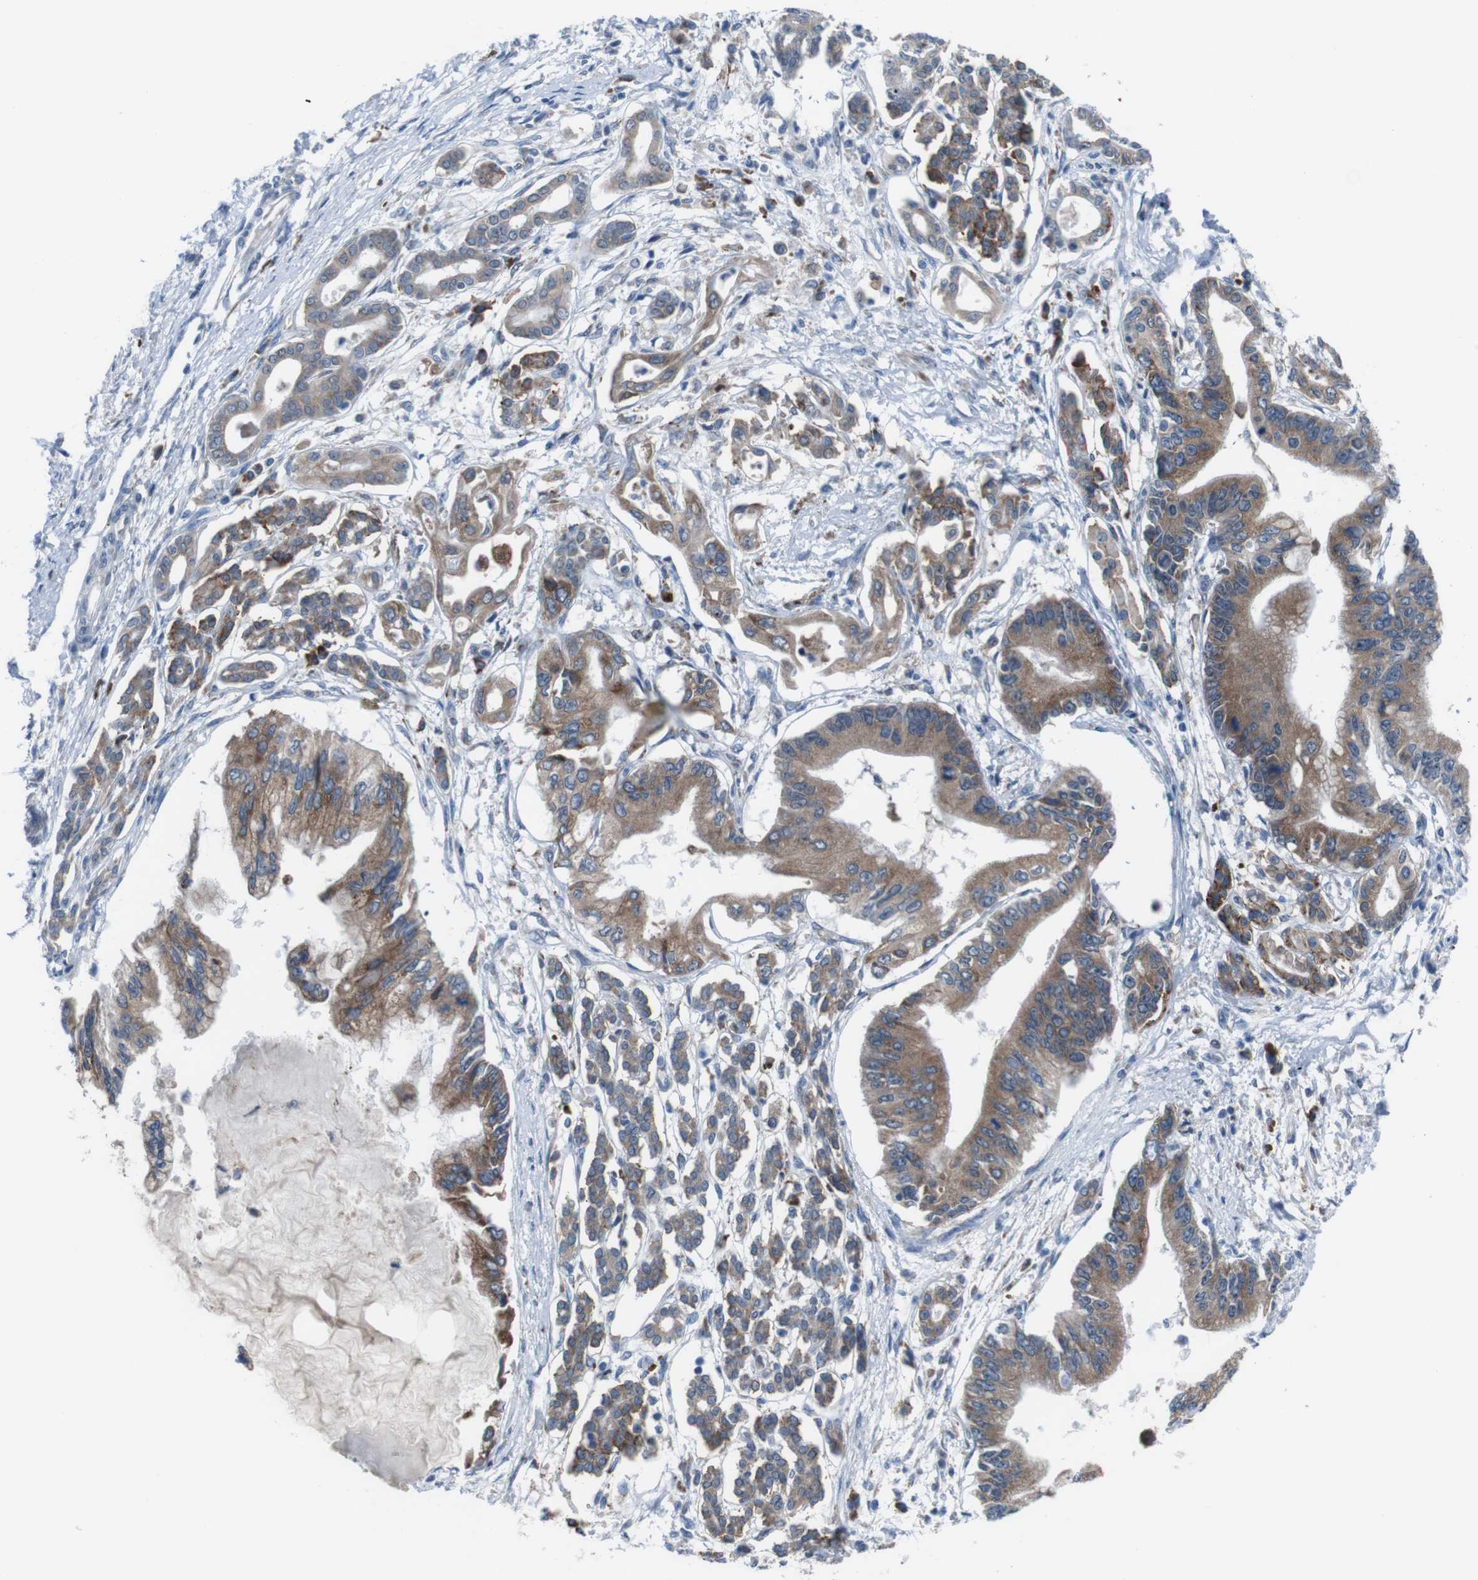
{"staining": {"intensity": "moderate", "quantity": ">75%", "location": "cytoplasmic/membranous"}, "tissue": "pancreatic cancer", "cell_type": "Tumor cells", "image_type": "cancer", "snomed": [{"axis": "morphology", "description": "Adenocarcinoma, NOS"}, {"axis": "topography", "description": "Pancreas"}], "caption": "DAB immunohistochemical staining of adenocarcinoma (pancreatic) shows moderate cytoplasmic/membranous protein staining in approximately >75% of tumor cells.", "gene": "CDH22", "patient": {"sex": "male", "age": 56}}